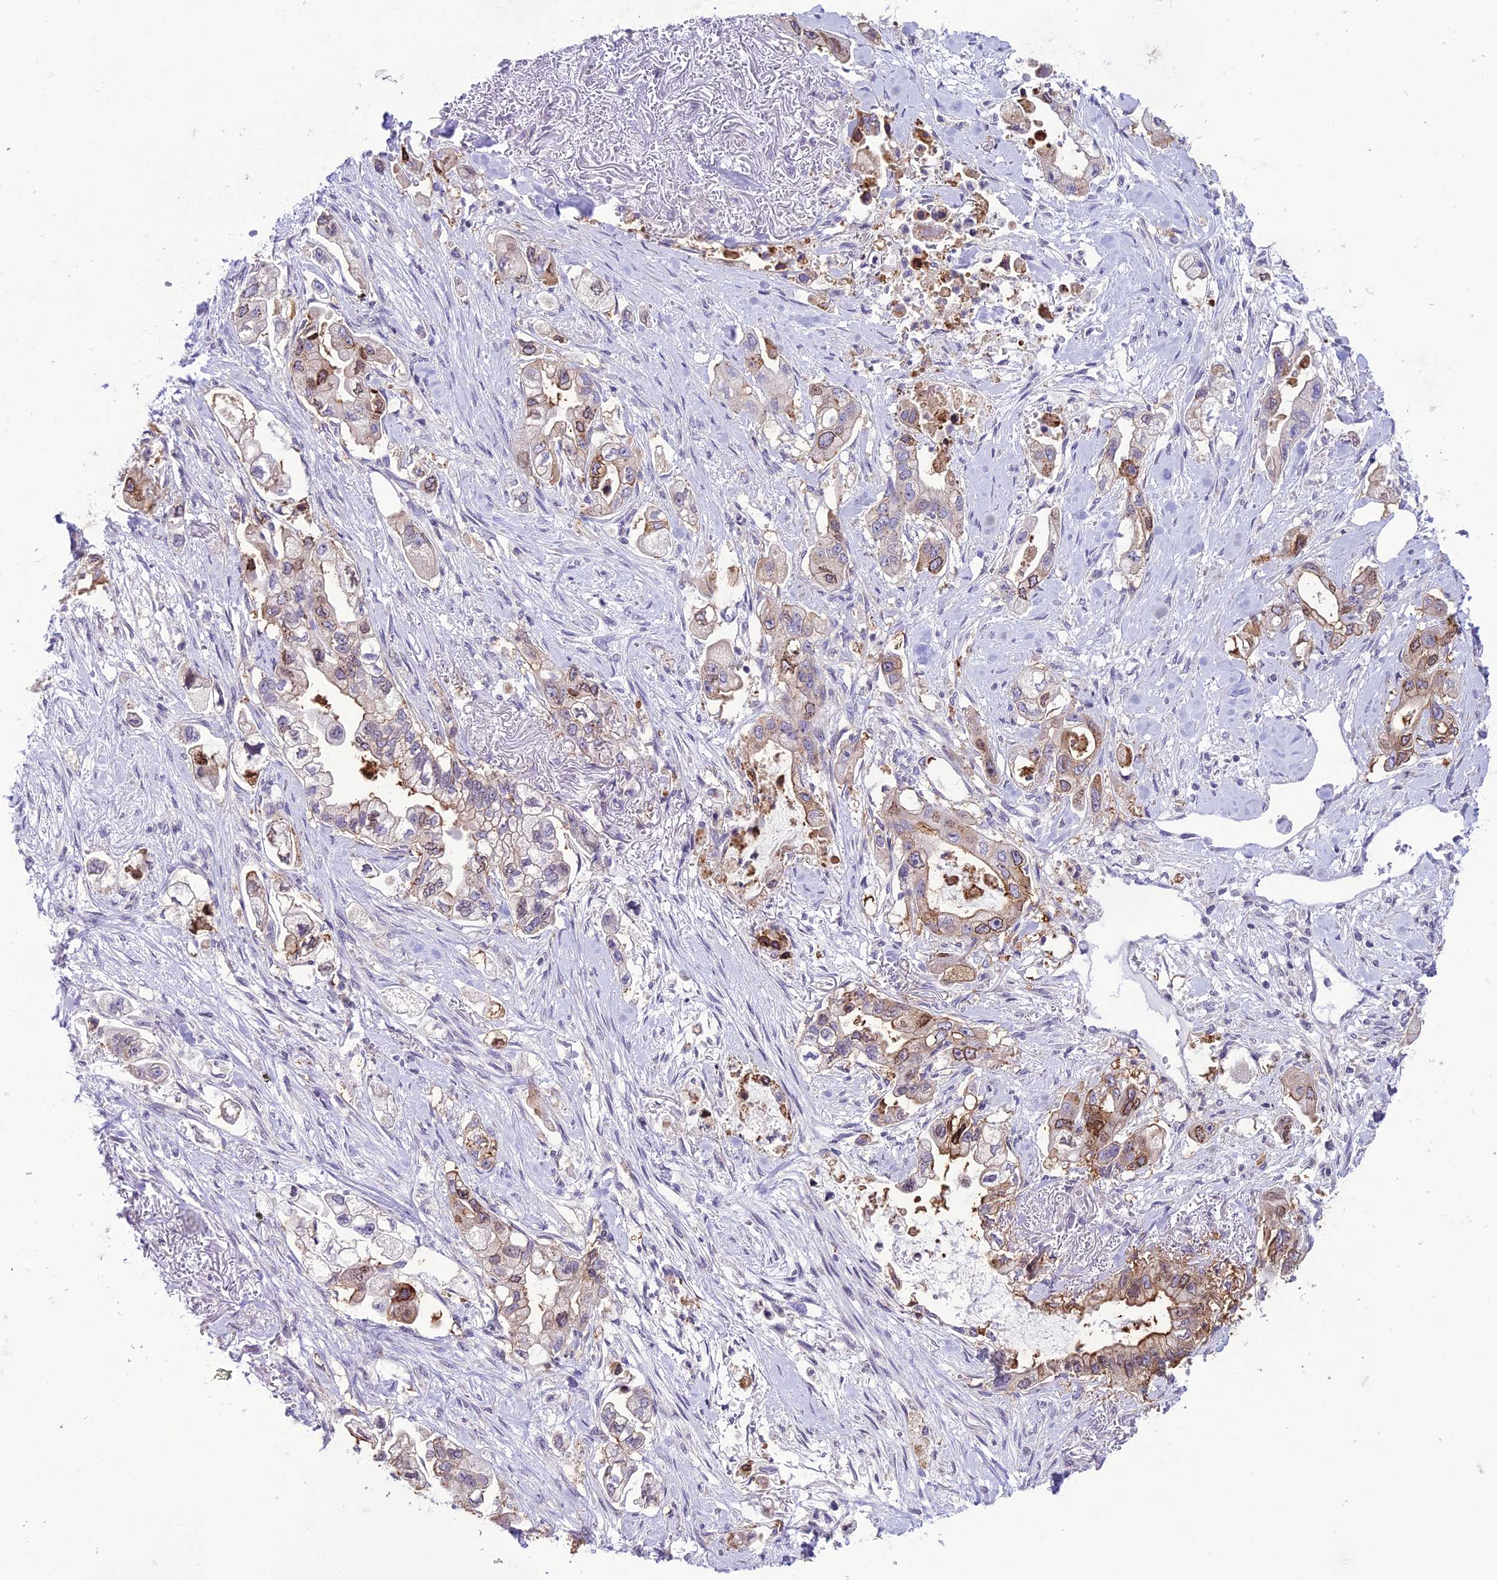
{"staining": {"intensity": "moderate", "quantity": "<25%", "location": "cytoplasmic/membranous,nuclear"}, "tissue": "stomach cancer", "cell_type": "Tumor cells", "image_type": "cancer", "snomed": [{"axis": "morphology", "description": "Adenocarcinoma, NOS"}, {"axis": "topography", "description": "Stomach"}], "caption": "The immunohistochemical stain shows moderate cytoplasmic/membranous and nuclear expression in tumor cells of stomach cancer (adenocarcinoma) tissue. The staining is performed using DAB (3,3'-diaminobenzidine) brown chromogen to label protein expression. The nuclei are counter-stained blue using hematoxylin.", "gene": "RPS26", "patient": {"sex": "male", "age": 62}}